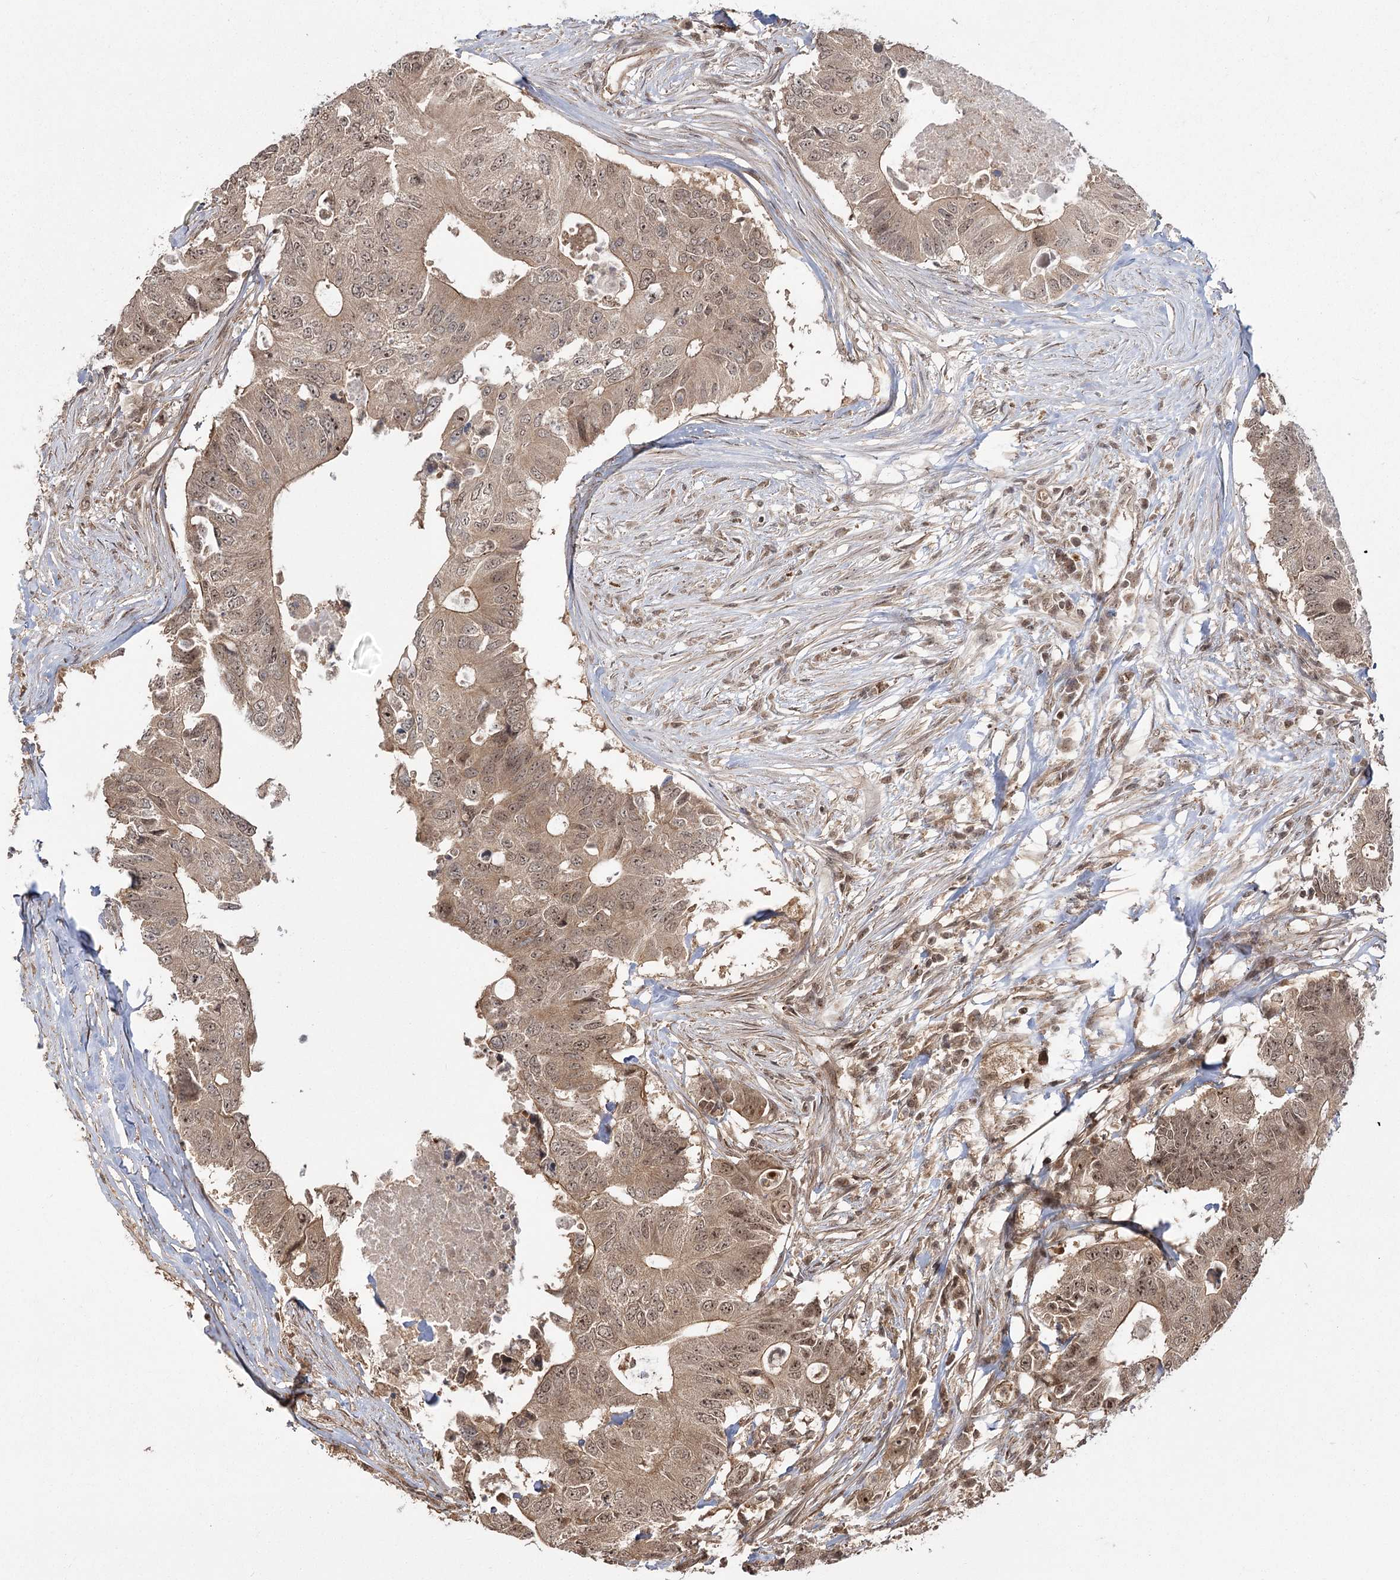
{"staining": {"intensity": "moderate", "quantity": ">75%", "location": "cytoplasmic/membranous,nuclear"}, "tissue": "colorectal cancer", "cell_type": "Tumor cells", "image_type": "cancer", "snomed": [{"axis": "morphology", "description": "Adenocarcinoma, NOS"}, {"axis": "topography", "description": "Colon"}], "caption": "This is an image of immunohistochemistry staining of colorectal adenocarcinoma, which shows moderate expression in the cytoplasmic/membranous and nuclear of tumor cells.", "gene": "R3HDM2", "patient": {"sex": "male", "age": 71}}